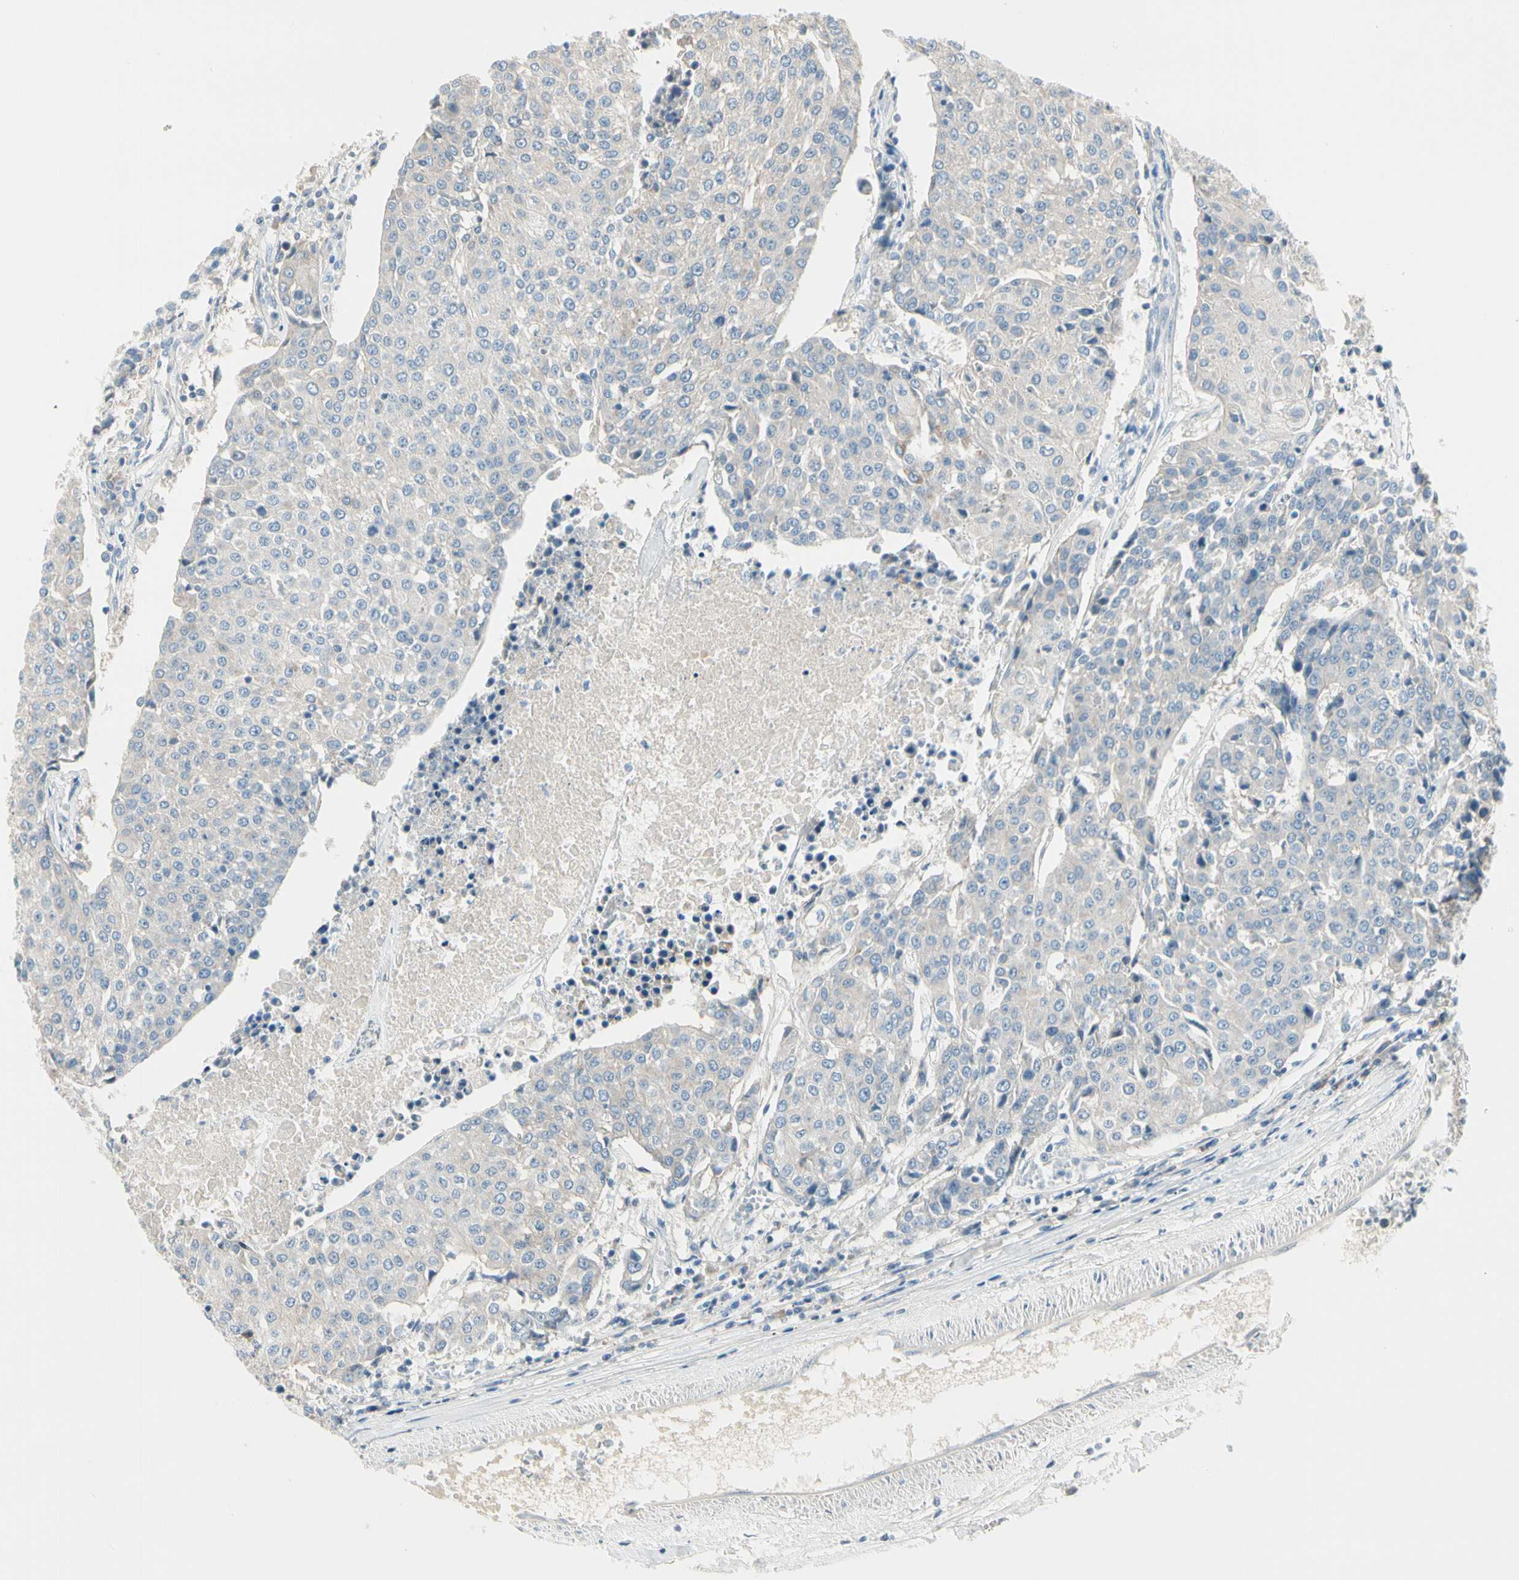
{"staining": {"intensity": "negative", "quantity": "none", "location": "none"}, "tissue": "urothelial cancer", "cell_type": "Tumor cells", "image_type": "cancer", "snomed": [{"axis": "morphology", "description": "Urothelial carcinoma, High grade"}, {"axis": "topography", "description": "Urinary bladder"}], "caption": "Tumor cells show no significant staining in high-grade urothelial carcinoma. (Immunohistochemistry (ihc), brightfield microscopy, high magnification).", "gene": "SLC6A15", "patient": {"sex": "female", "age": 85}}